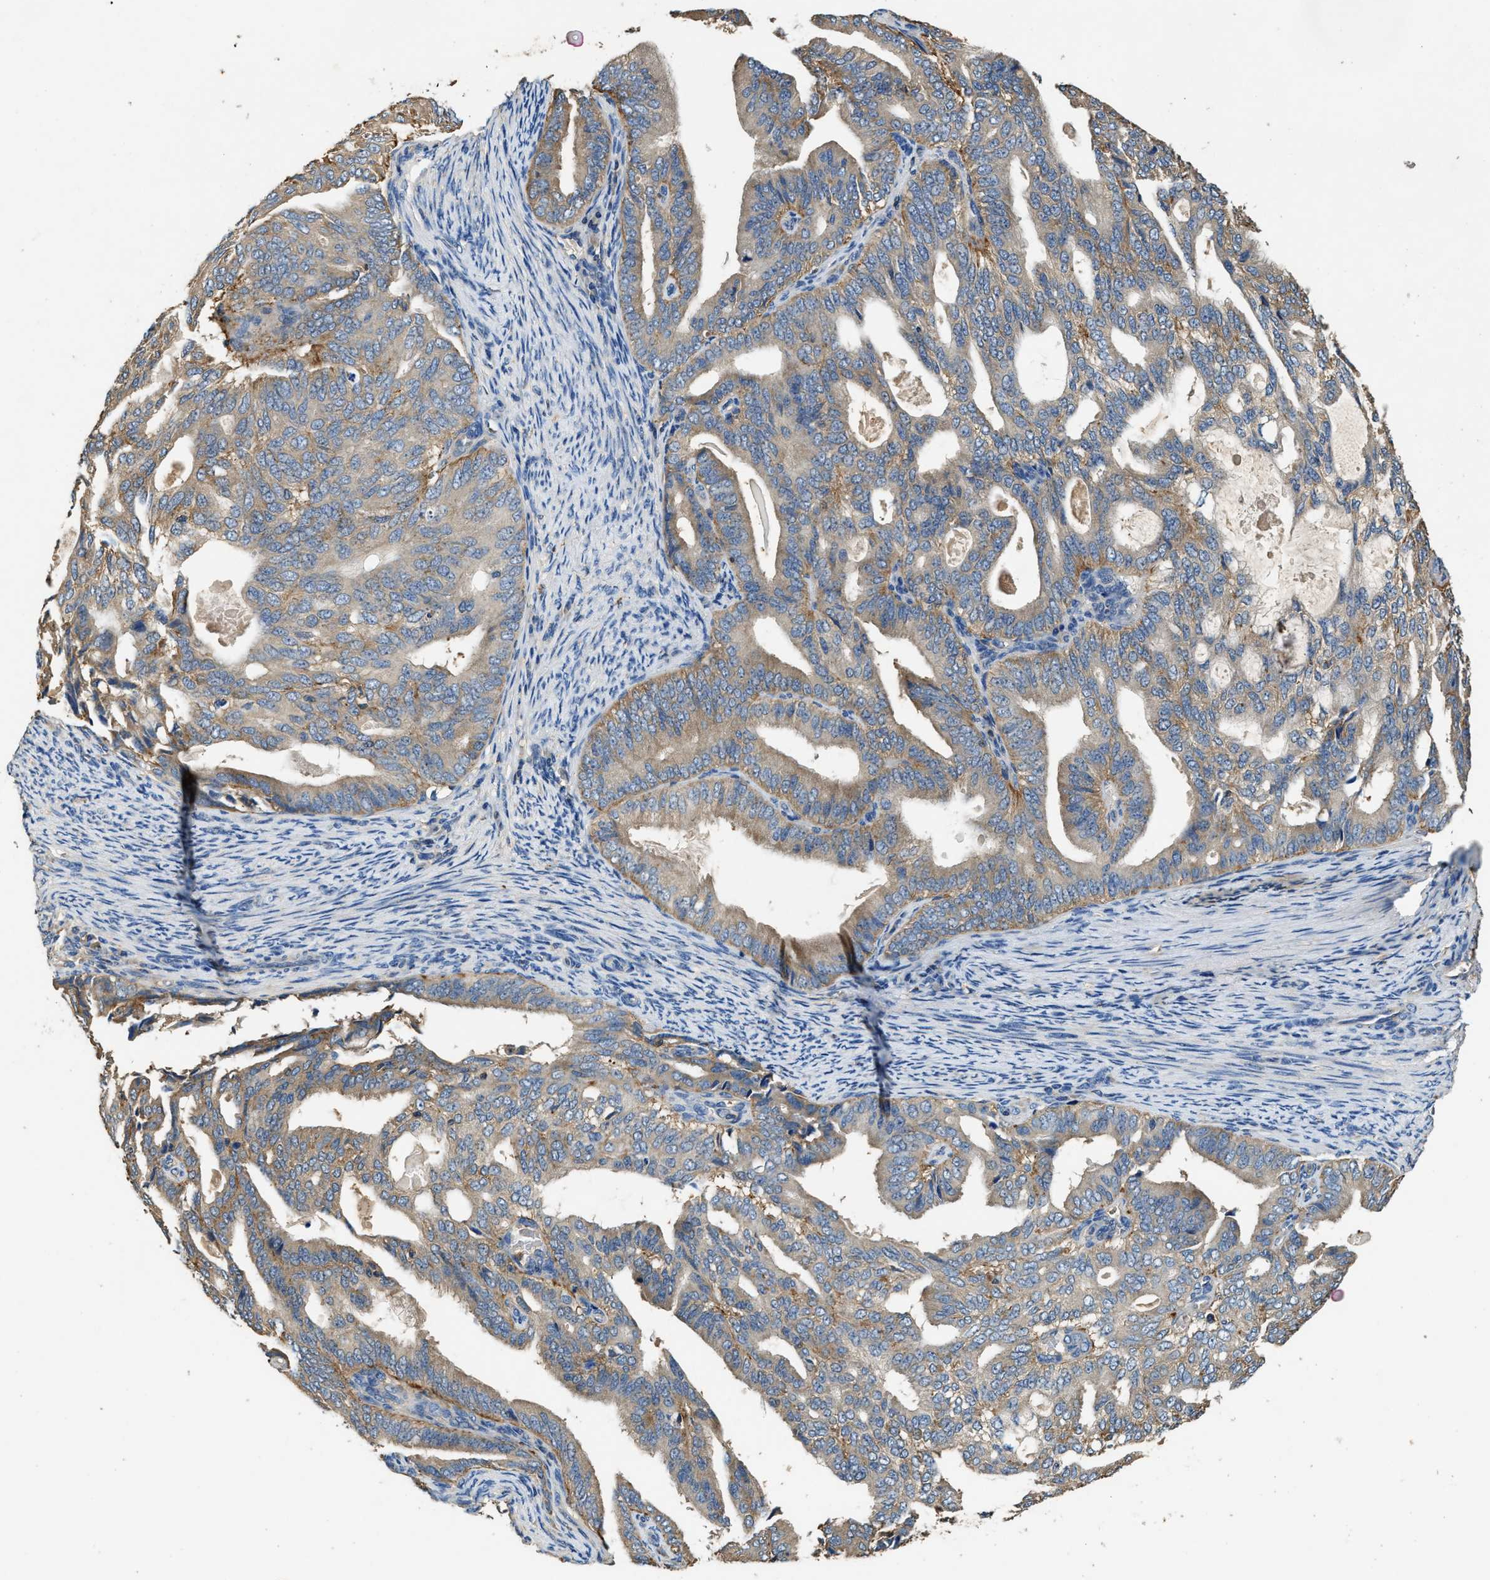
{"staining": {"intensity": "weak", "quantity": ">75%", "location": "cytoplasmic/membranous"}, "tissue": "endometrial cancer", "cell_type": "Tumor cells", "image_type": "cancer", "snomed": [{"axis": "morphology", "description": "Adenocarcinoma, NOS"}, {"axis": "topography", "description": "Endometrium"}], "caption": "Protein staining shows weak cytoplasmic/membranous expression in about >75% of tumor cells in endometrial cancer.", "gene": "BLOC1S1", "patient": {"sex": "female", "age": 58}}